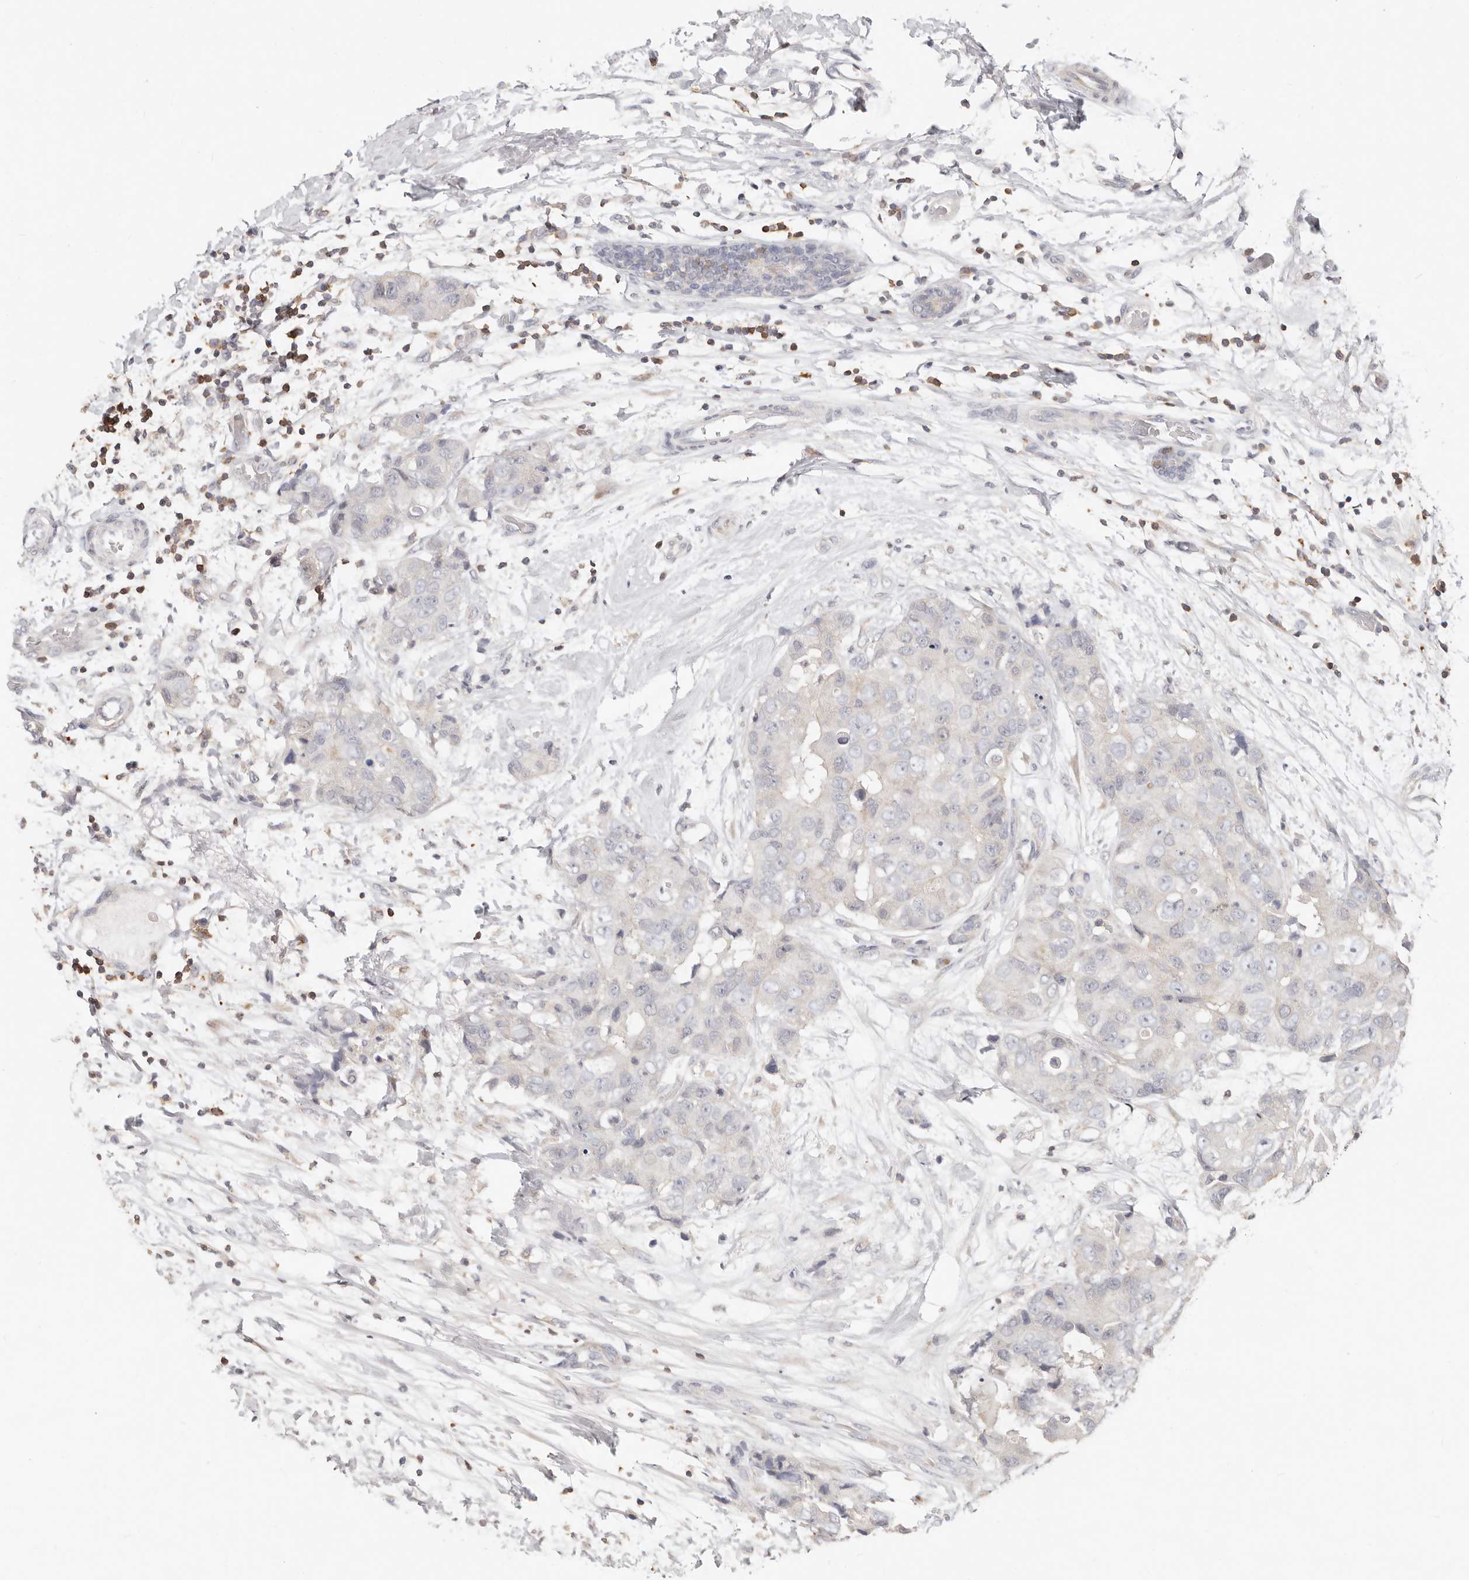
{"staining": {"intensity": "negative", "quantity": "none", "location": "none"}, "tissue": "breast cancer", "cell_type": "Tumor cells", "image_type": "cancer", "snomed": [{"axis": "morphology", "description": "Duct carcinoma"}, {"axis": "topography", "description": "Breast"}], "caption": "The micrograph reveals no staining of tumor cells in breast cancer.", "gene": "TMEM63B", "patient": {"sex": "female", "age": 62}}